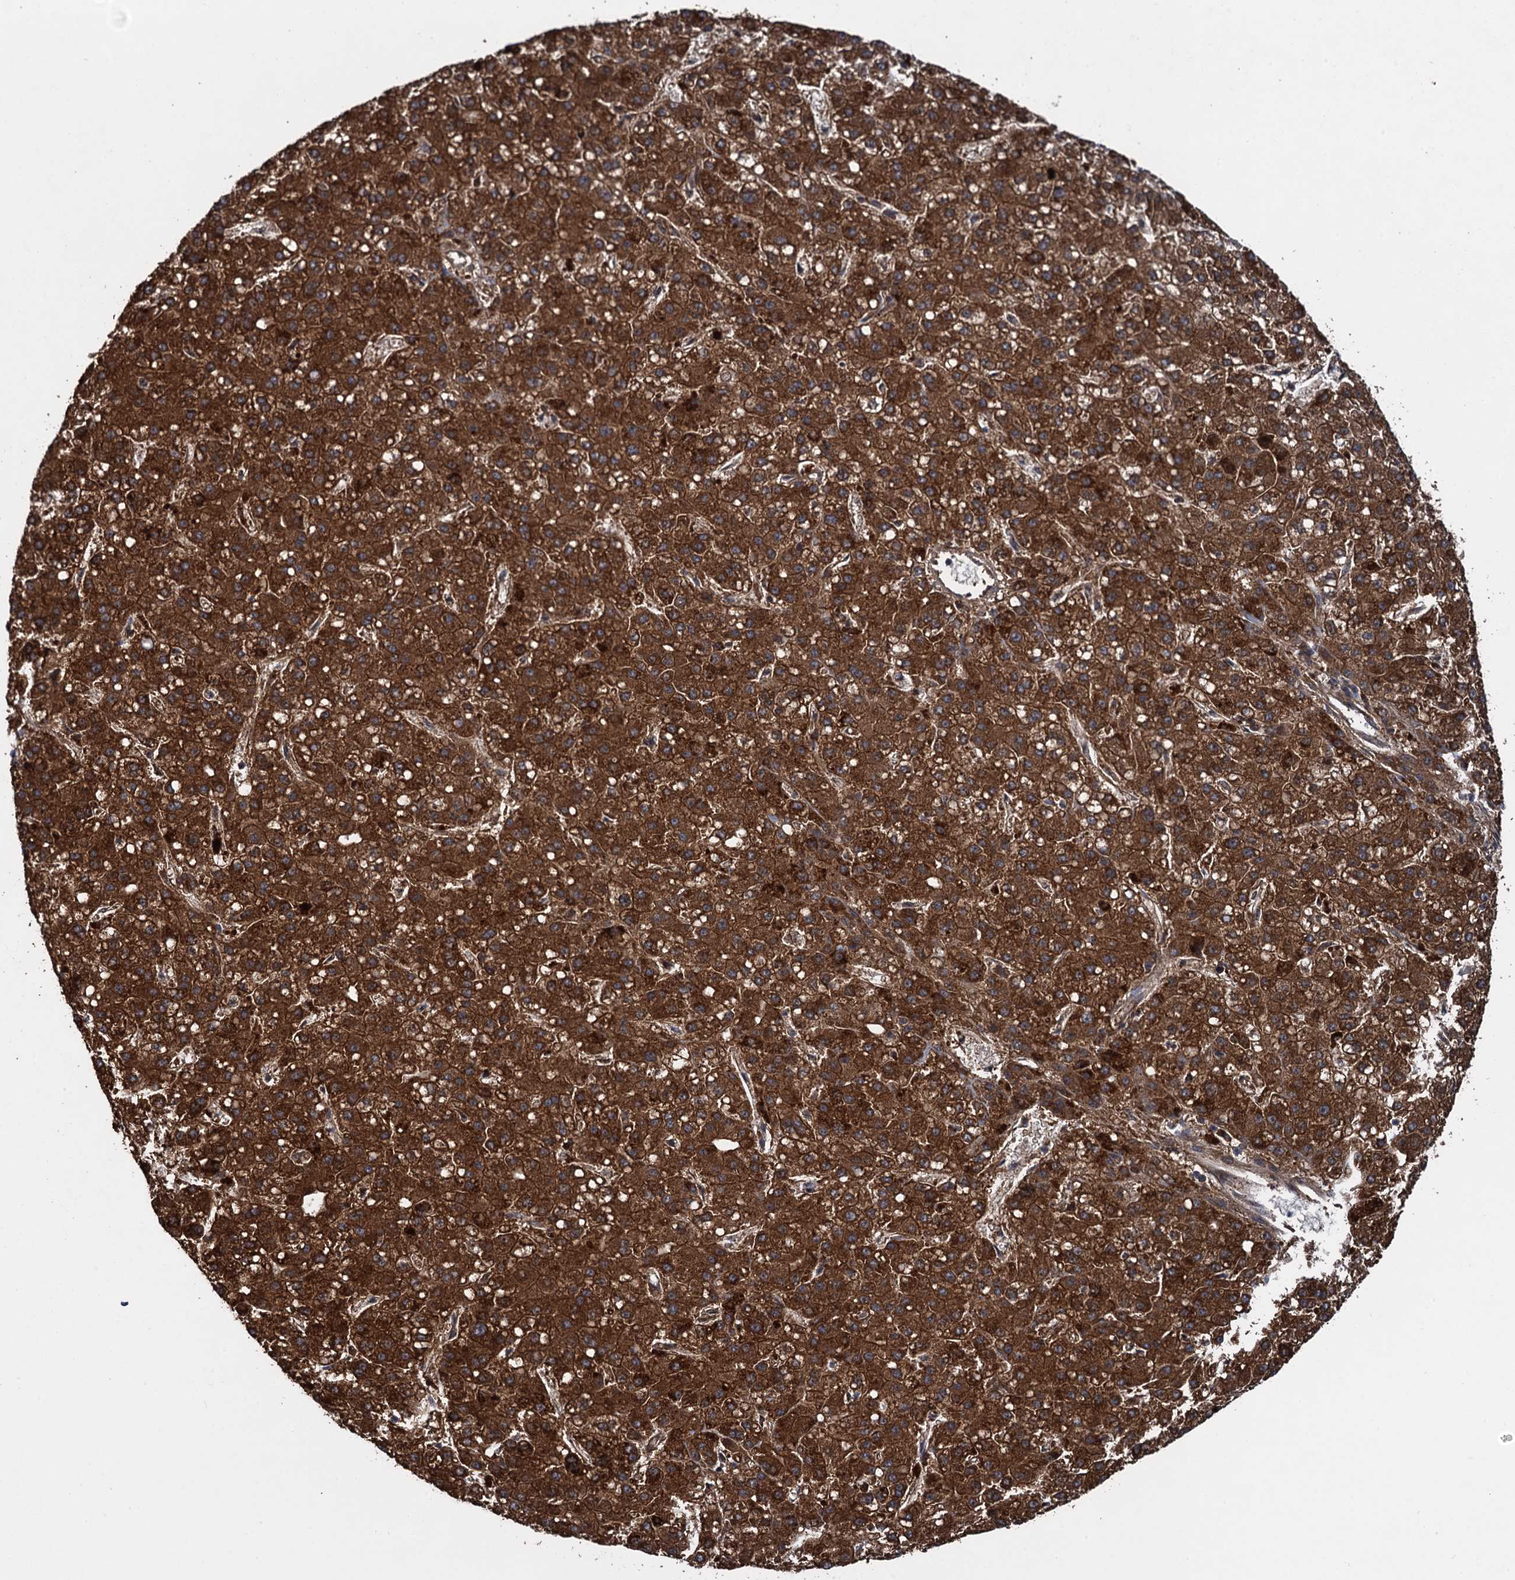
{"staining": {"intensity": "strong", "quantity": ">75%", "location": "cytoplasmic/membranous"}, "tissue": "liver cancer", "cell_type": "Tumor cells", "image_type": "cancer", "snomed": [{"axis": "morphology", "description": "Carcinoma, Hepatocellular, NOS"}, {"axis": "topography", "description": "Liver"}], "caption": "This histopathology image shows IHC staining of human liver cancer (hepatocellular carcinoma), with high strong cytoplasmic/membranous staining in about >75% of tumor cells.", "gene": "HAUS1", "patient": {"sex": "male", "age": 67}}